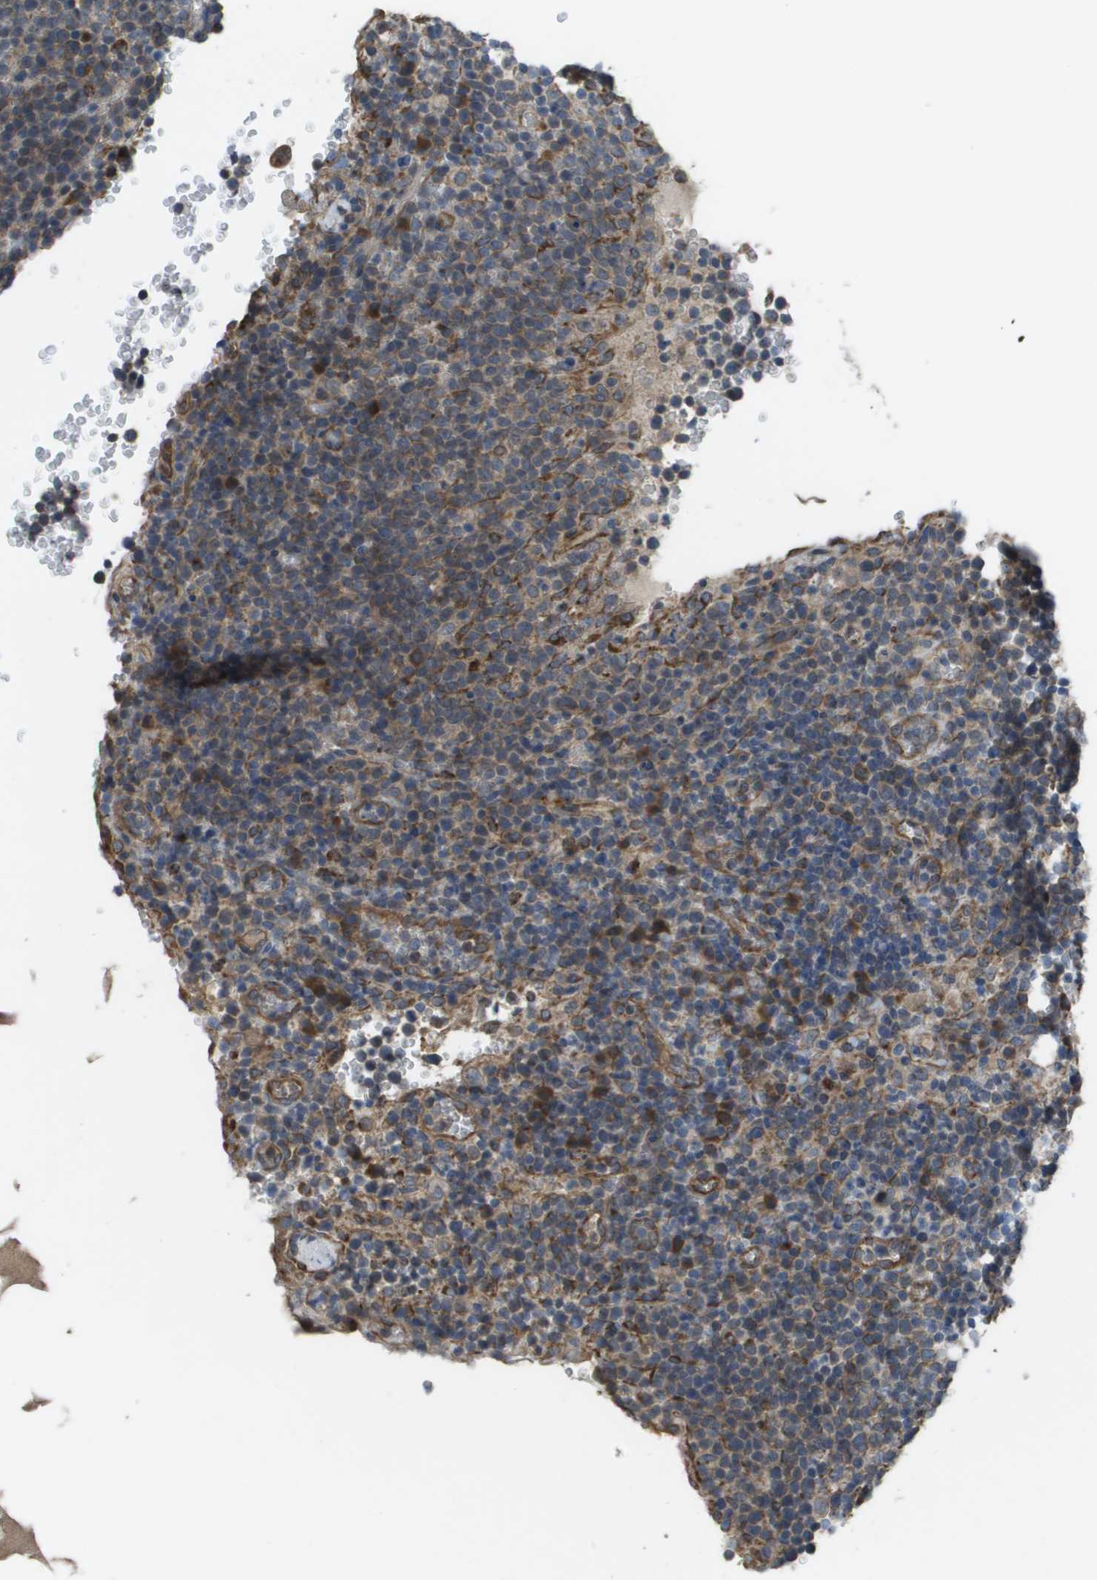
{"staining": {"intensity": "moderate", "quantity": "<25%", "location": "cytoplasmic/membranous"}, "tissue": "lymphoma", "cell_type": "Tumor cells", "image_type": "cancer", "snomed": [{"axis": "morphology", "description": "Malignant lymphoma, non-Hodgkin's type, High grade"}, {"axis": "topography", "description": "Lymph node"}], "caption": "Tumor cells display low levels of moderate cytoplasmic/membranous expression in approximately <25% of cells in lymphoma. (Brightfield microscopy of DAB IHC at high magnification).", "gene": "CLCN2", "patient": {"sex": "male", "age": 61}}